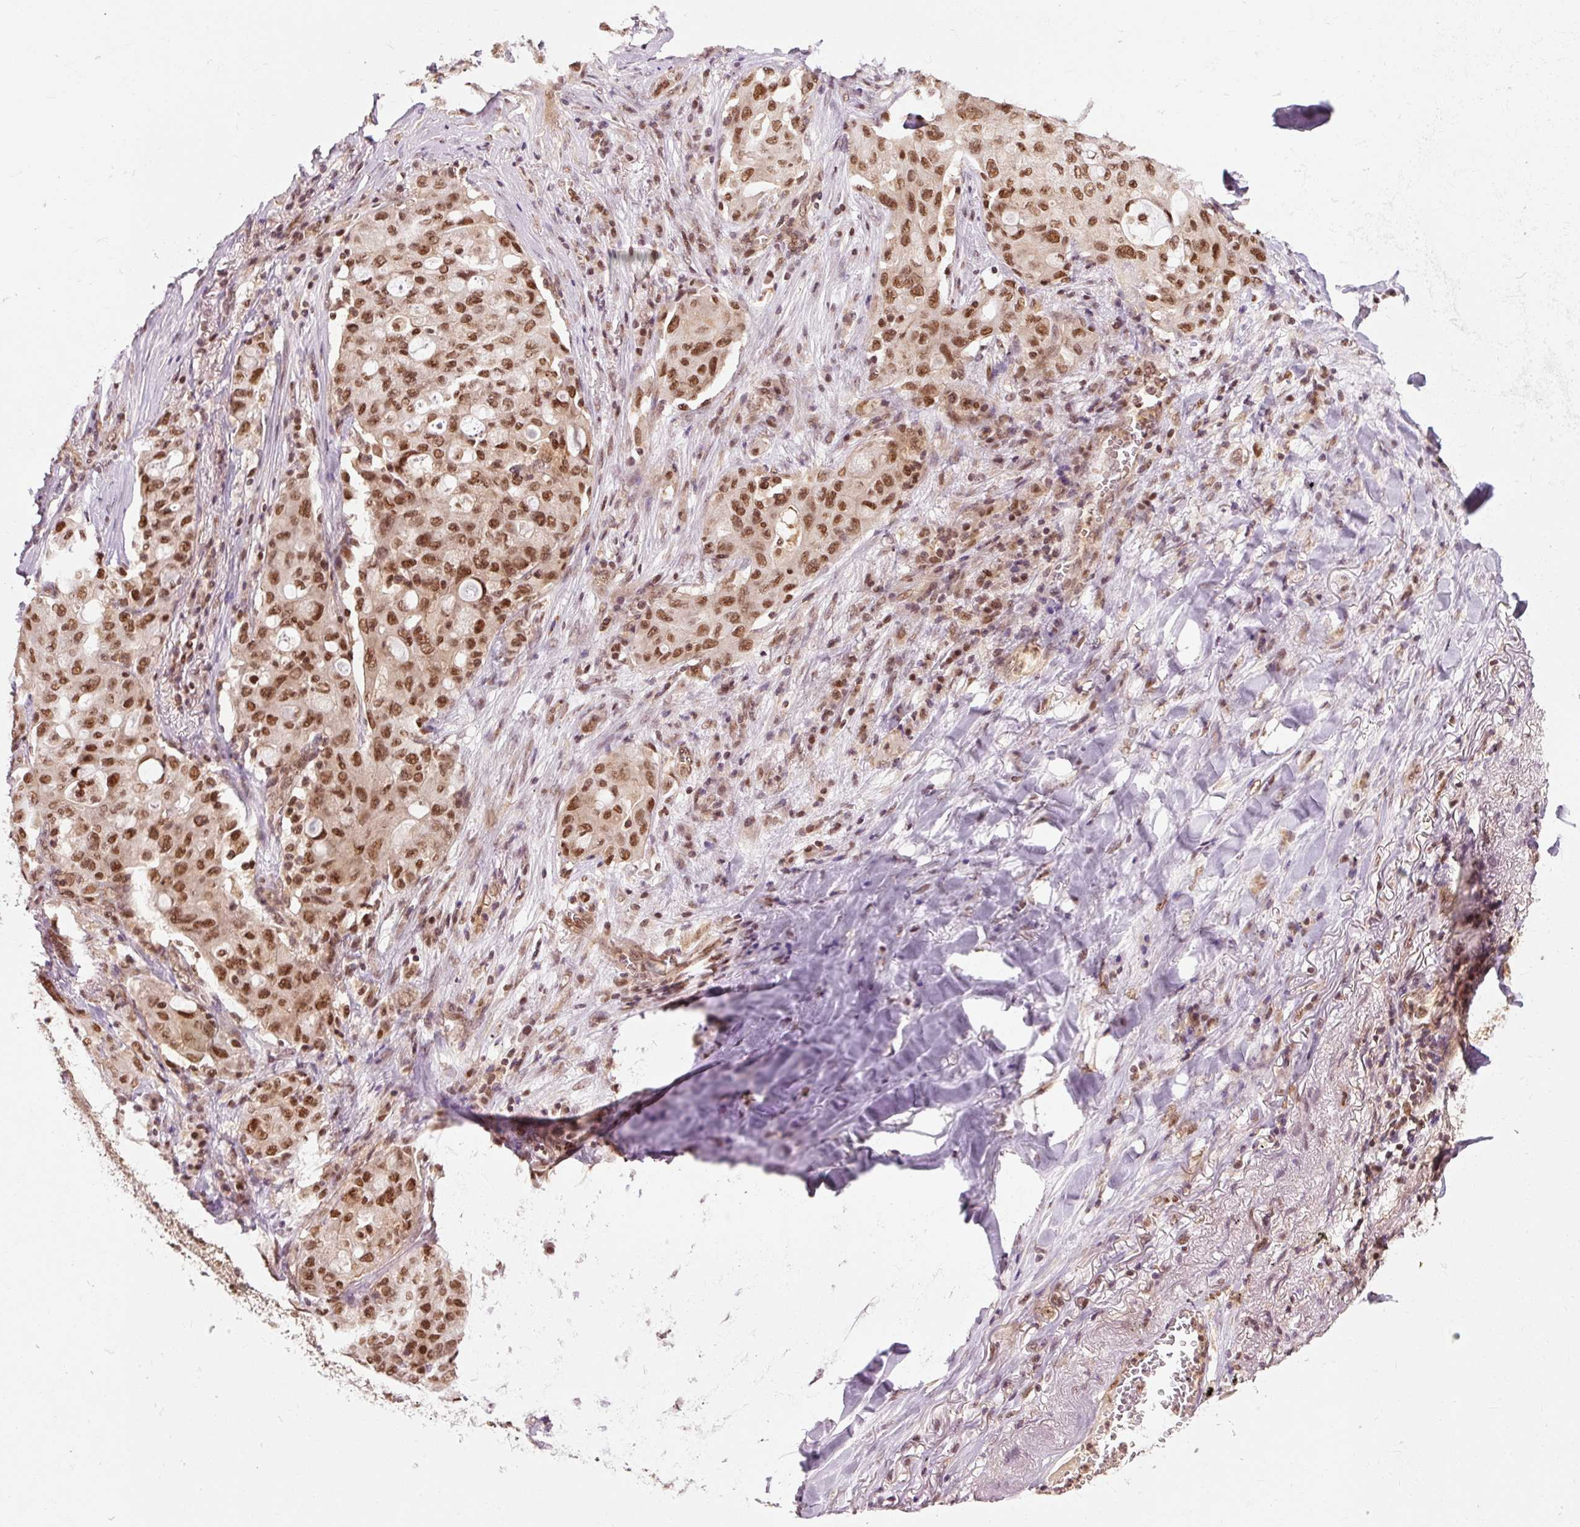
{"staining": {"intensity": "moderate", "quantity": ">75%", "location": "nuclear"}, "tissue": "lung cancer", "cell_type": "Tumor cells", "image_type": "cancer", "snomed": [{"axis": "morphology", "description": "Adenocarcinoma, NOS"}, {"axis": "topography", "description": "Lung"}], "caption": "There is medium levels of moderate nuclear expression in tumor cells of lung adenocarcinoma, as demonstrated by immunohistochemical staining (brown color).", "gene": "CSTF1", "patient": {"sex": "female", "age": 44}}